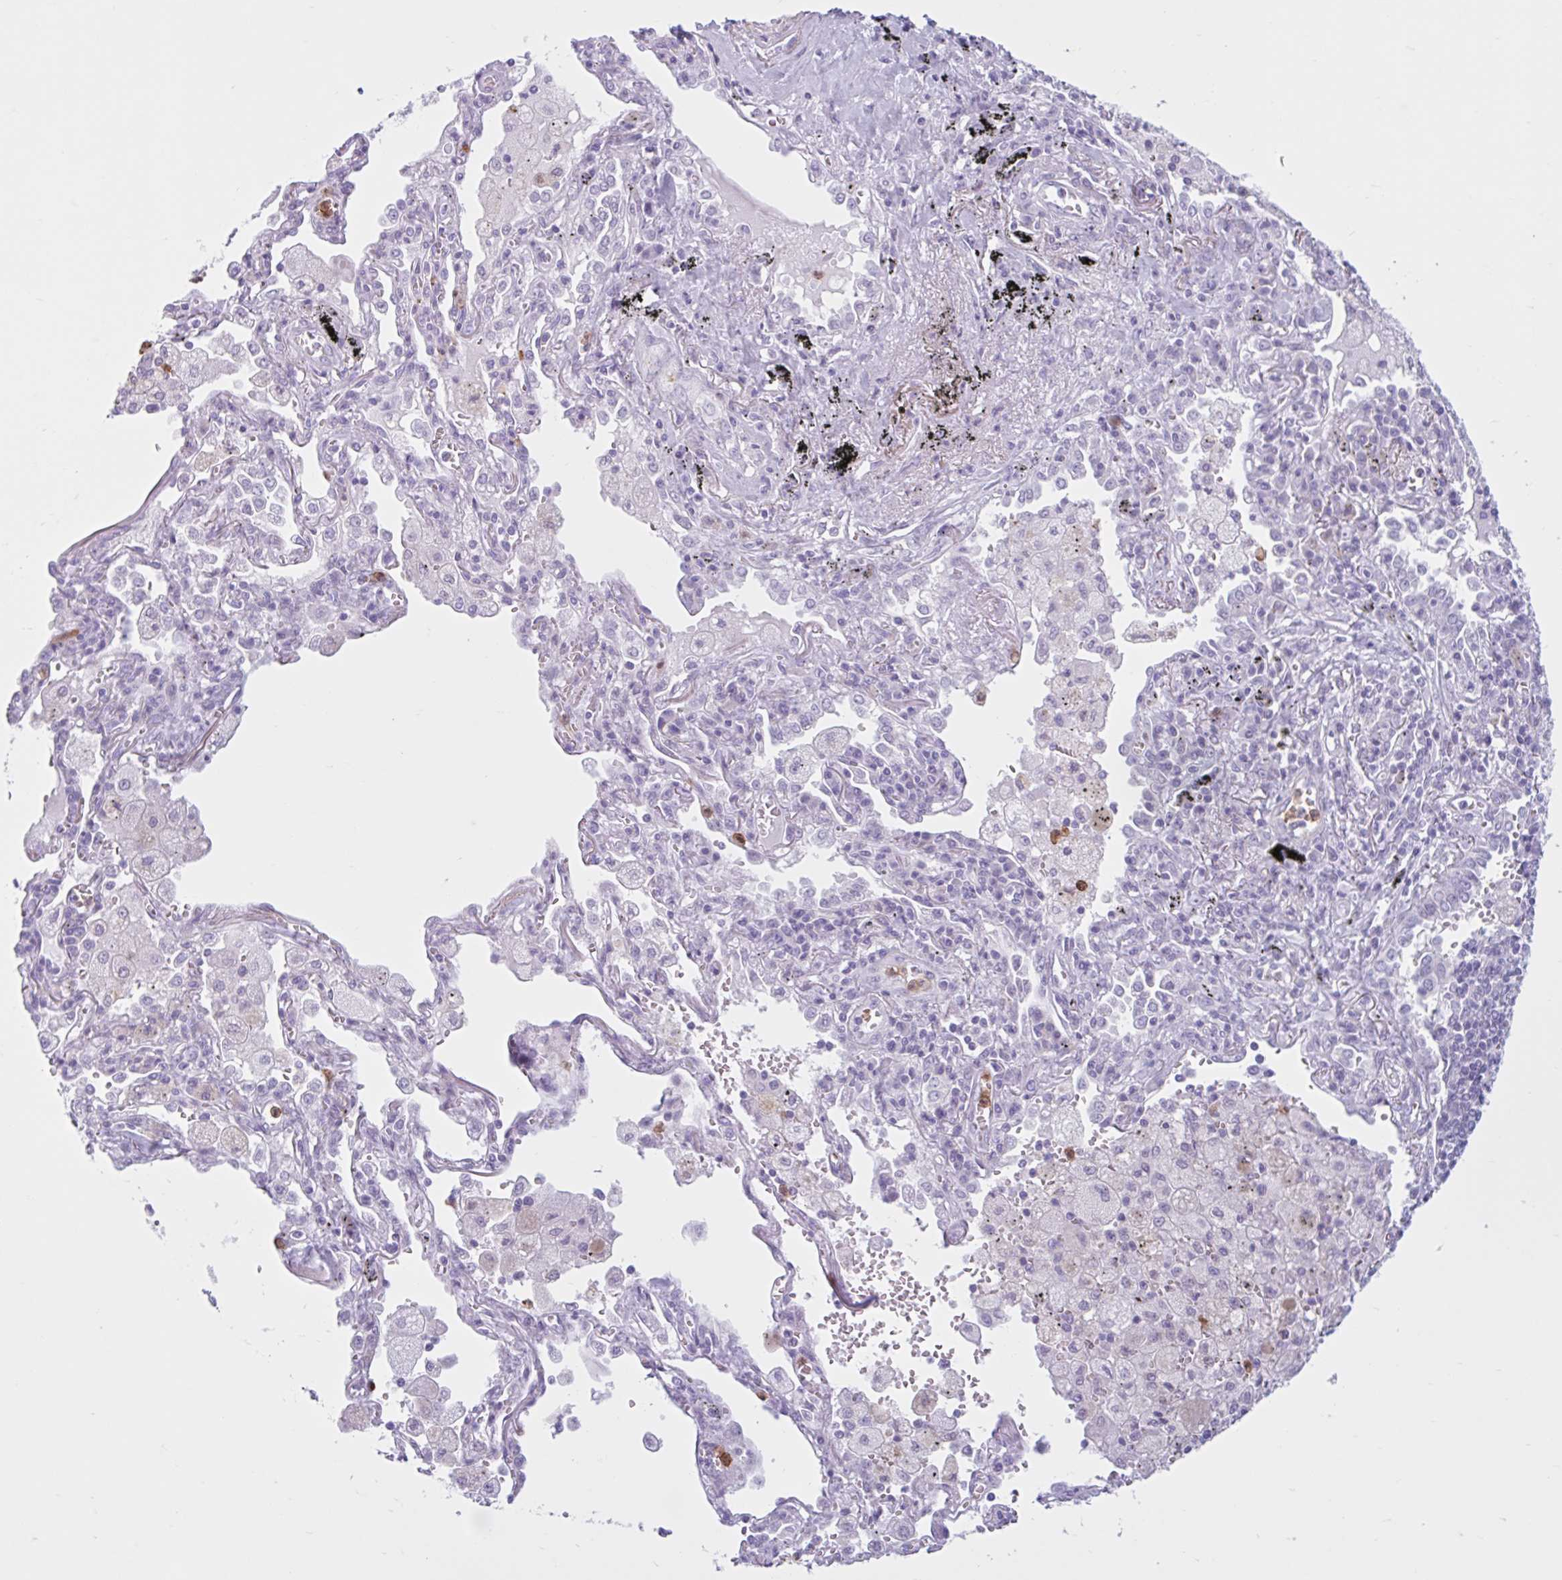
{"staining": {"intensity": "negative", "quantity": "none", "location": "none"}, "tissue": "lung cancer", "cell_type": "Tumor cells", "image_type": "cancer", "snomed": [{"axis": "morphology", "description": "Squamous cell carcinoma, NOS"}, {"axis": "topography", "description": "Lung"}], "caption": "Lung cancer (squamous cell carcinoma) was stained to show a protein in brown. There is no significant staining in tumor cells.", "gene": "CEP120", "patient": {"sex": "female", "age": 66}}